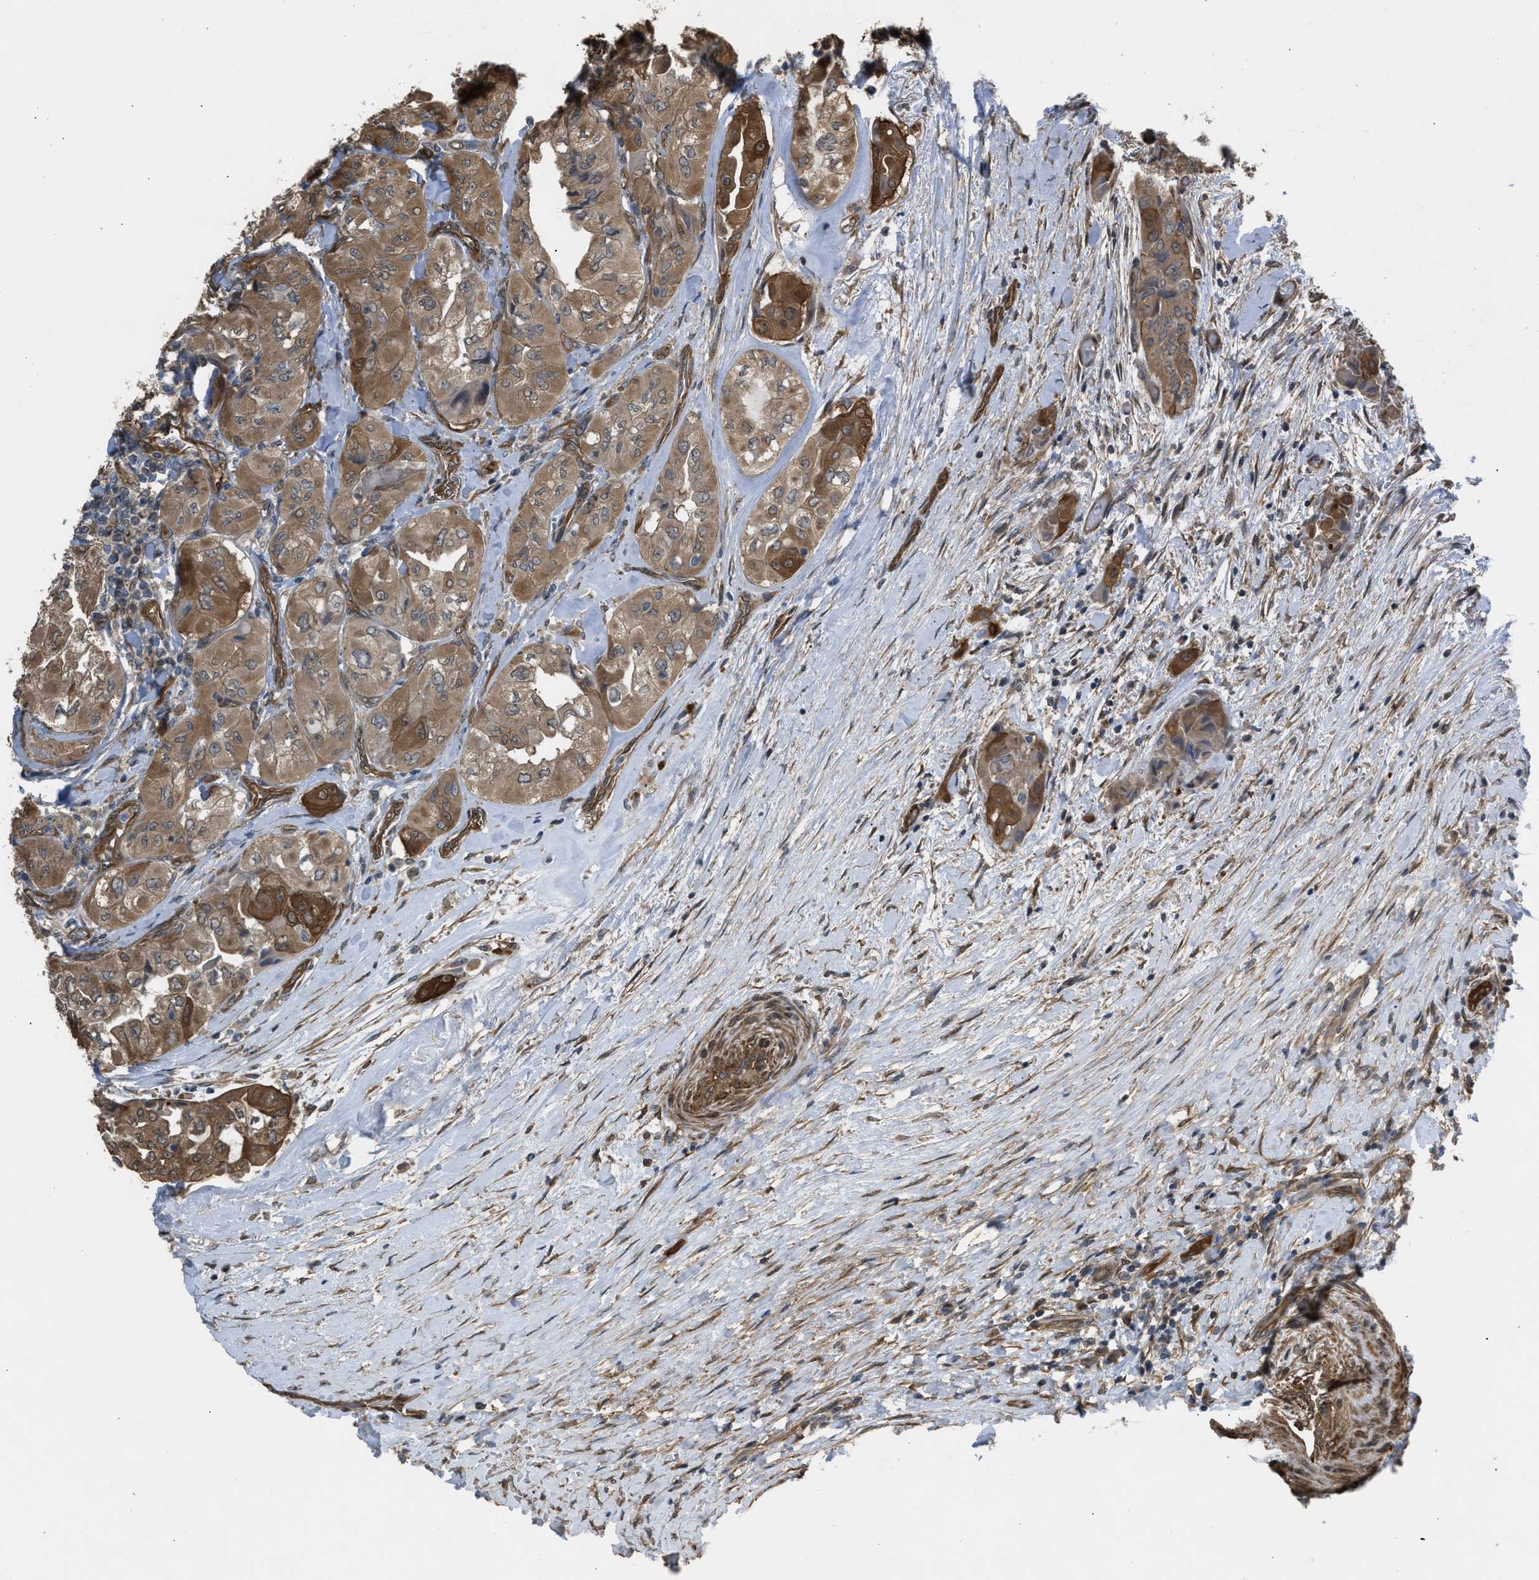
{"staining": {"intensity": "moderate", "quantity": ">75%", "location": "cytoplasmic/membranous"}, "tissue": "thyroid cancer", "cell_type": "Tumor cells", "image_type": "cancer", "snomed": [{"axis": "morphology", "description": "Papillary adenocarcinoma, NOS"}, {"axis": "topography", "description": "Thyroid gland"}], "caption": "Human thyroid cancer (papillary adenocarcinoma) stained for a protein (brown) displays moderate cytoplasmic/membranous positive expression in about >75% of tumor cells.", "gene": "BAG3", "patient": {"sex": "female", "age": 59}}